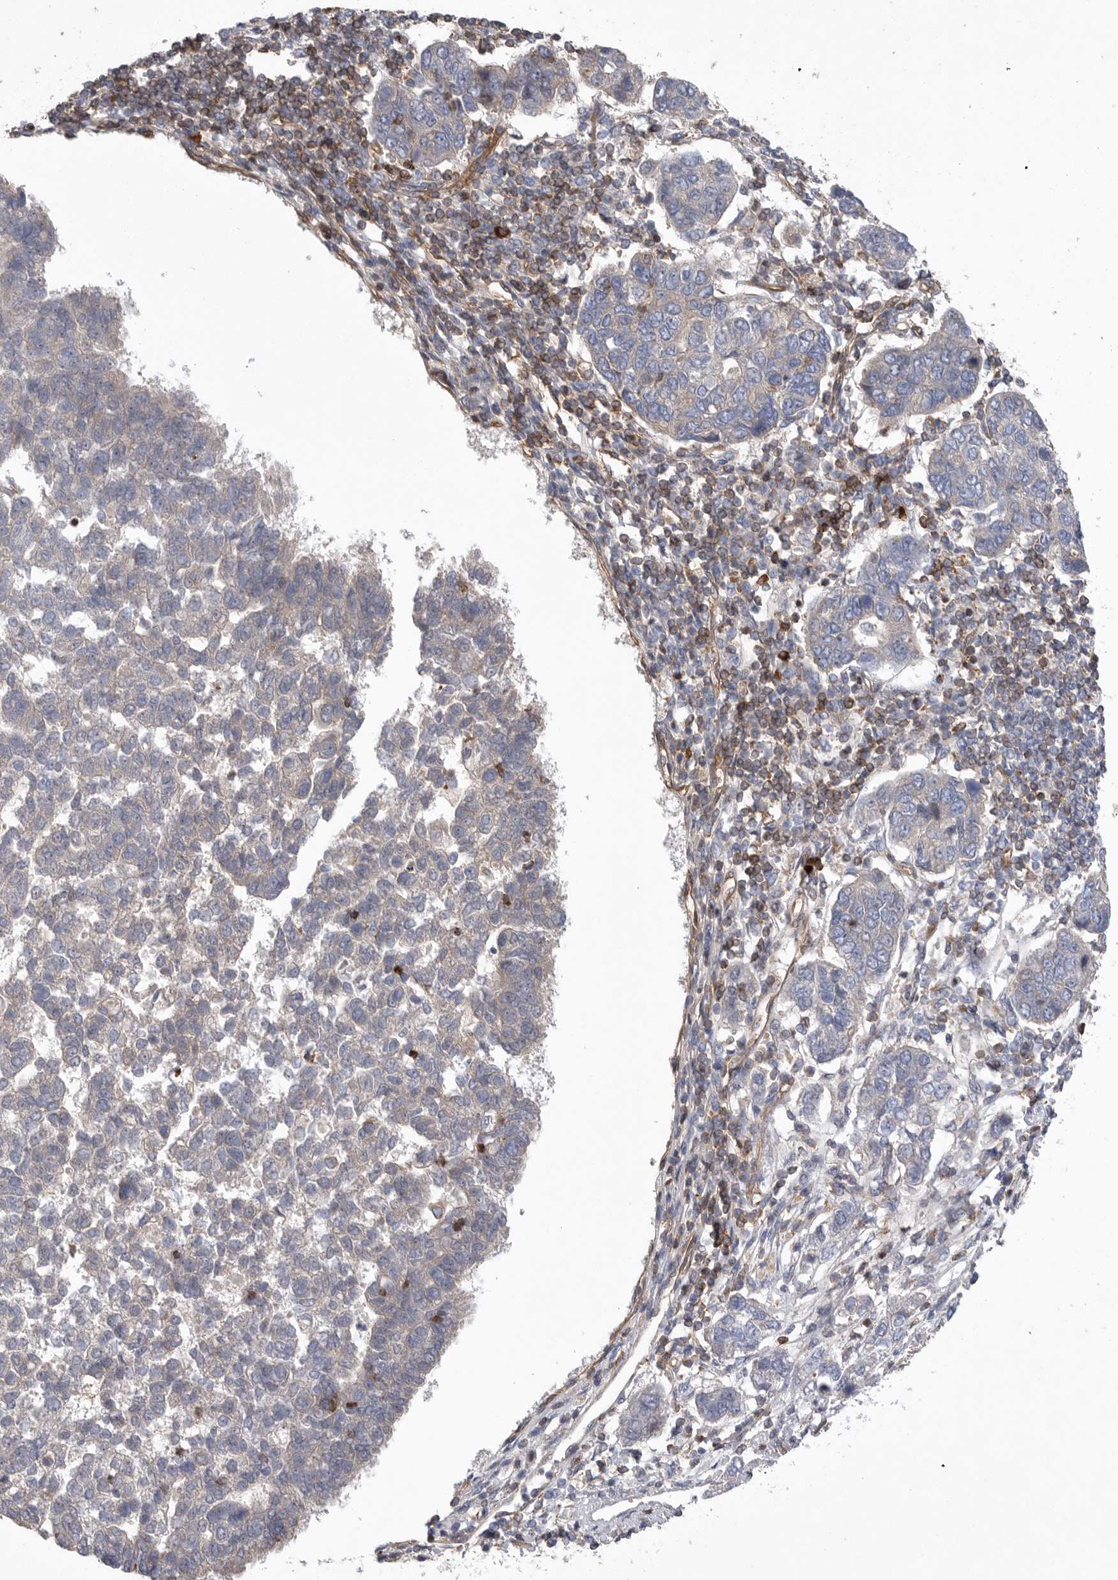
{"staining": {"intensity": "negative", "quantity": "none", "location": "none"}, "tissue": "pancreatic cancer", "cell_type": "Tumor cells", "image_type": "cancer", "snomed": [{"axis": "morphology", "description": "Adenocarcinoma, NOS"}, {"axis": "topography", "description": "Pancreas"}], "caption": "Immunohistochemistry histopathology image of human pancreatic adenocarcinoma stained for a protein (brown), which demonstrates no expression in tumor cells.", "gene": "PRKCH", "patient": {"sex": "female", "age": 61}}